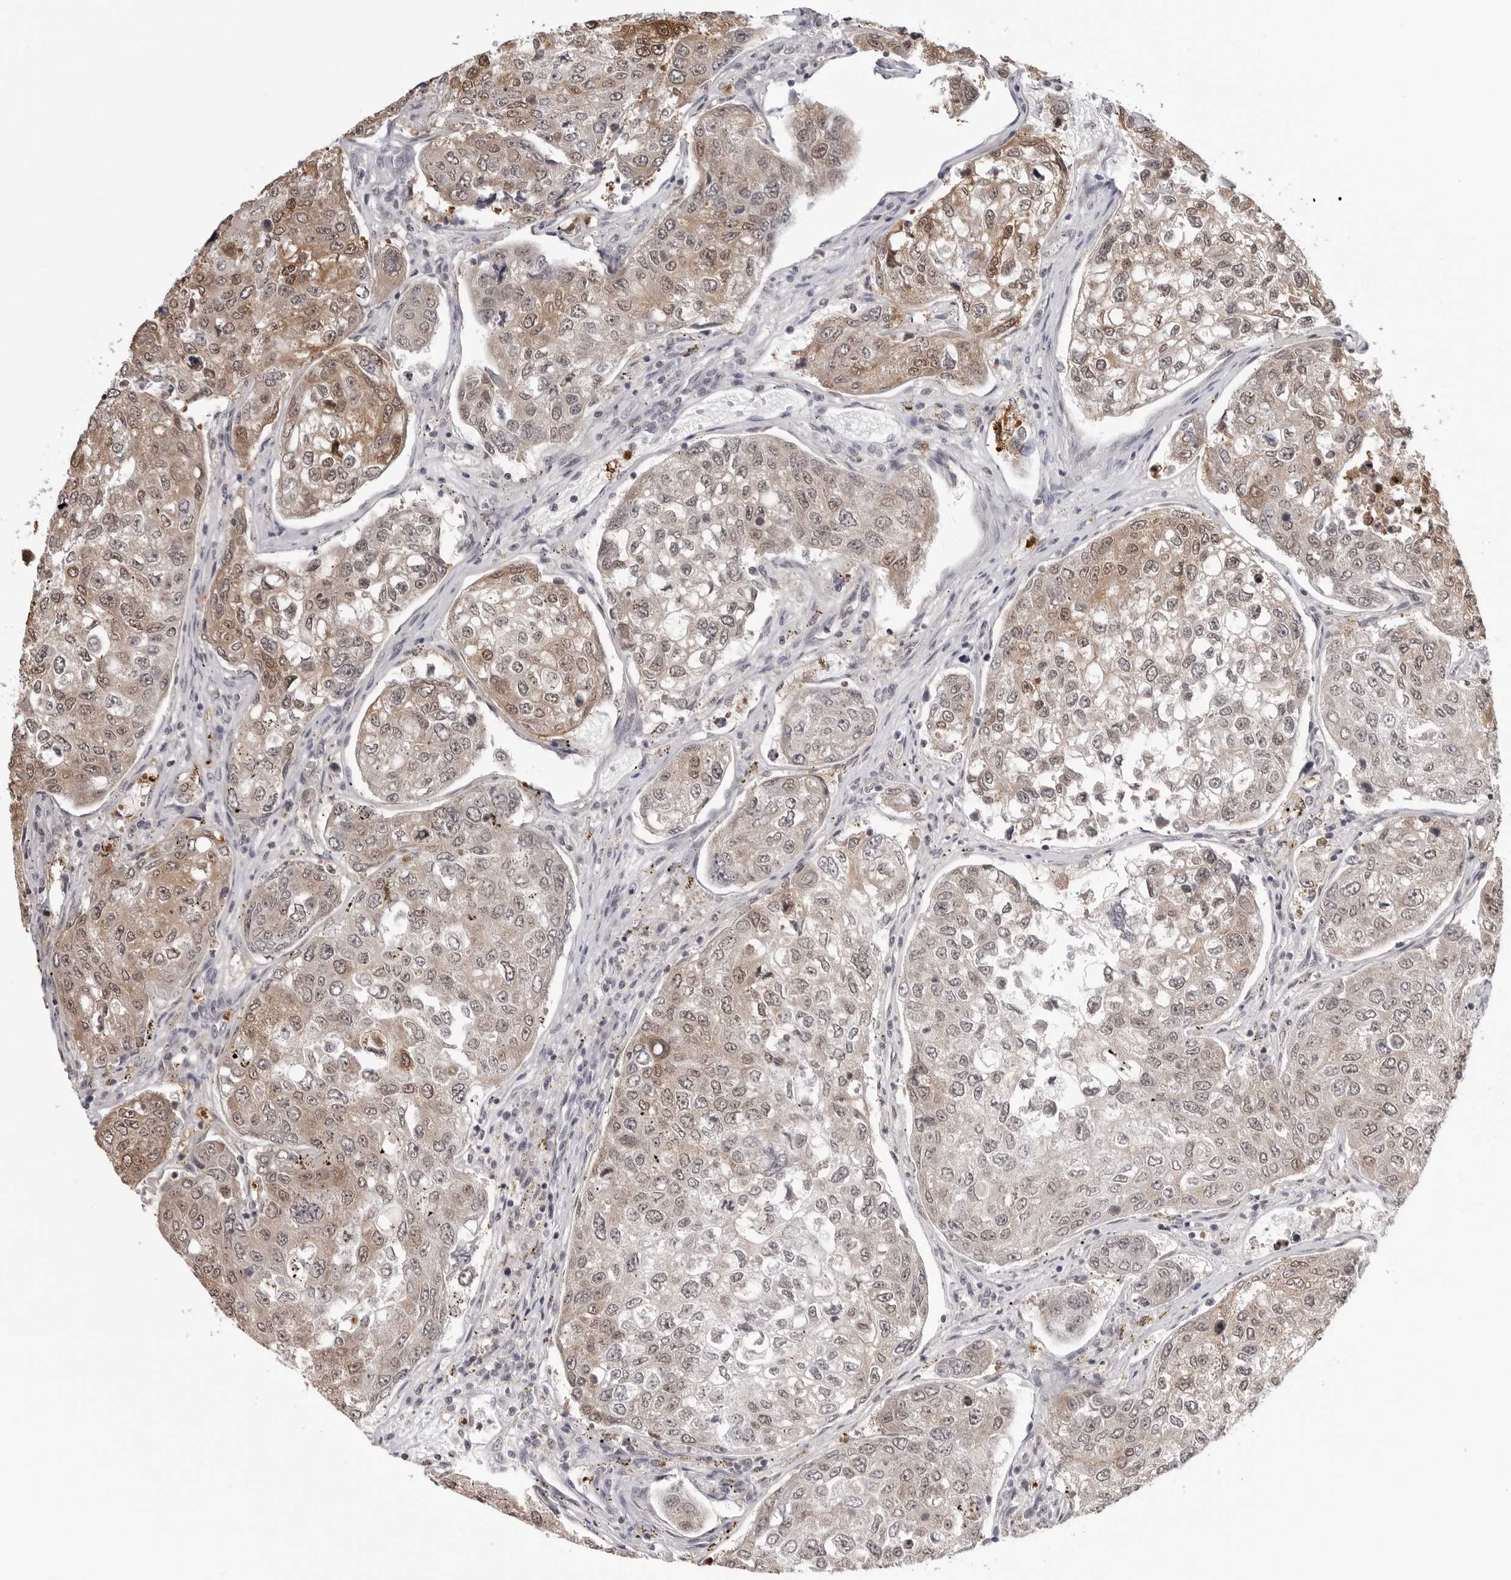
{"staining": {"intensity": "moderate", "quantity": ">75%", "location": "cytoplasmic/membranous,nuclear"}, "tissue": "urothelial cancer", "cell_type": "Tumor cells", "image_type": "cancer", "snomed": [{"axis": "morphology", "description": "Urothelial carcinoma, High grade"}, {"axis": "topography", "description": "Lymph node"}, {"axis": "topography", "description": "Urinary bladder"}], "caption": "Urothelial cancer stained with DAB immunohistochemistry shows medium levels of moderate cytoplasmic/membranous and nuclear positivity in about >75% of tumor cells.", "gene": "YWHAG", "patient": {"sex": "male", "age": 51}}